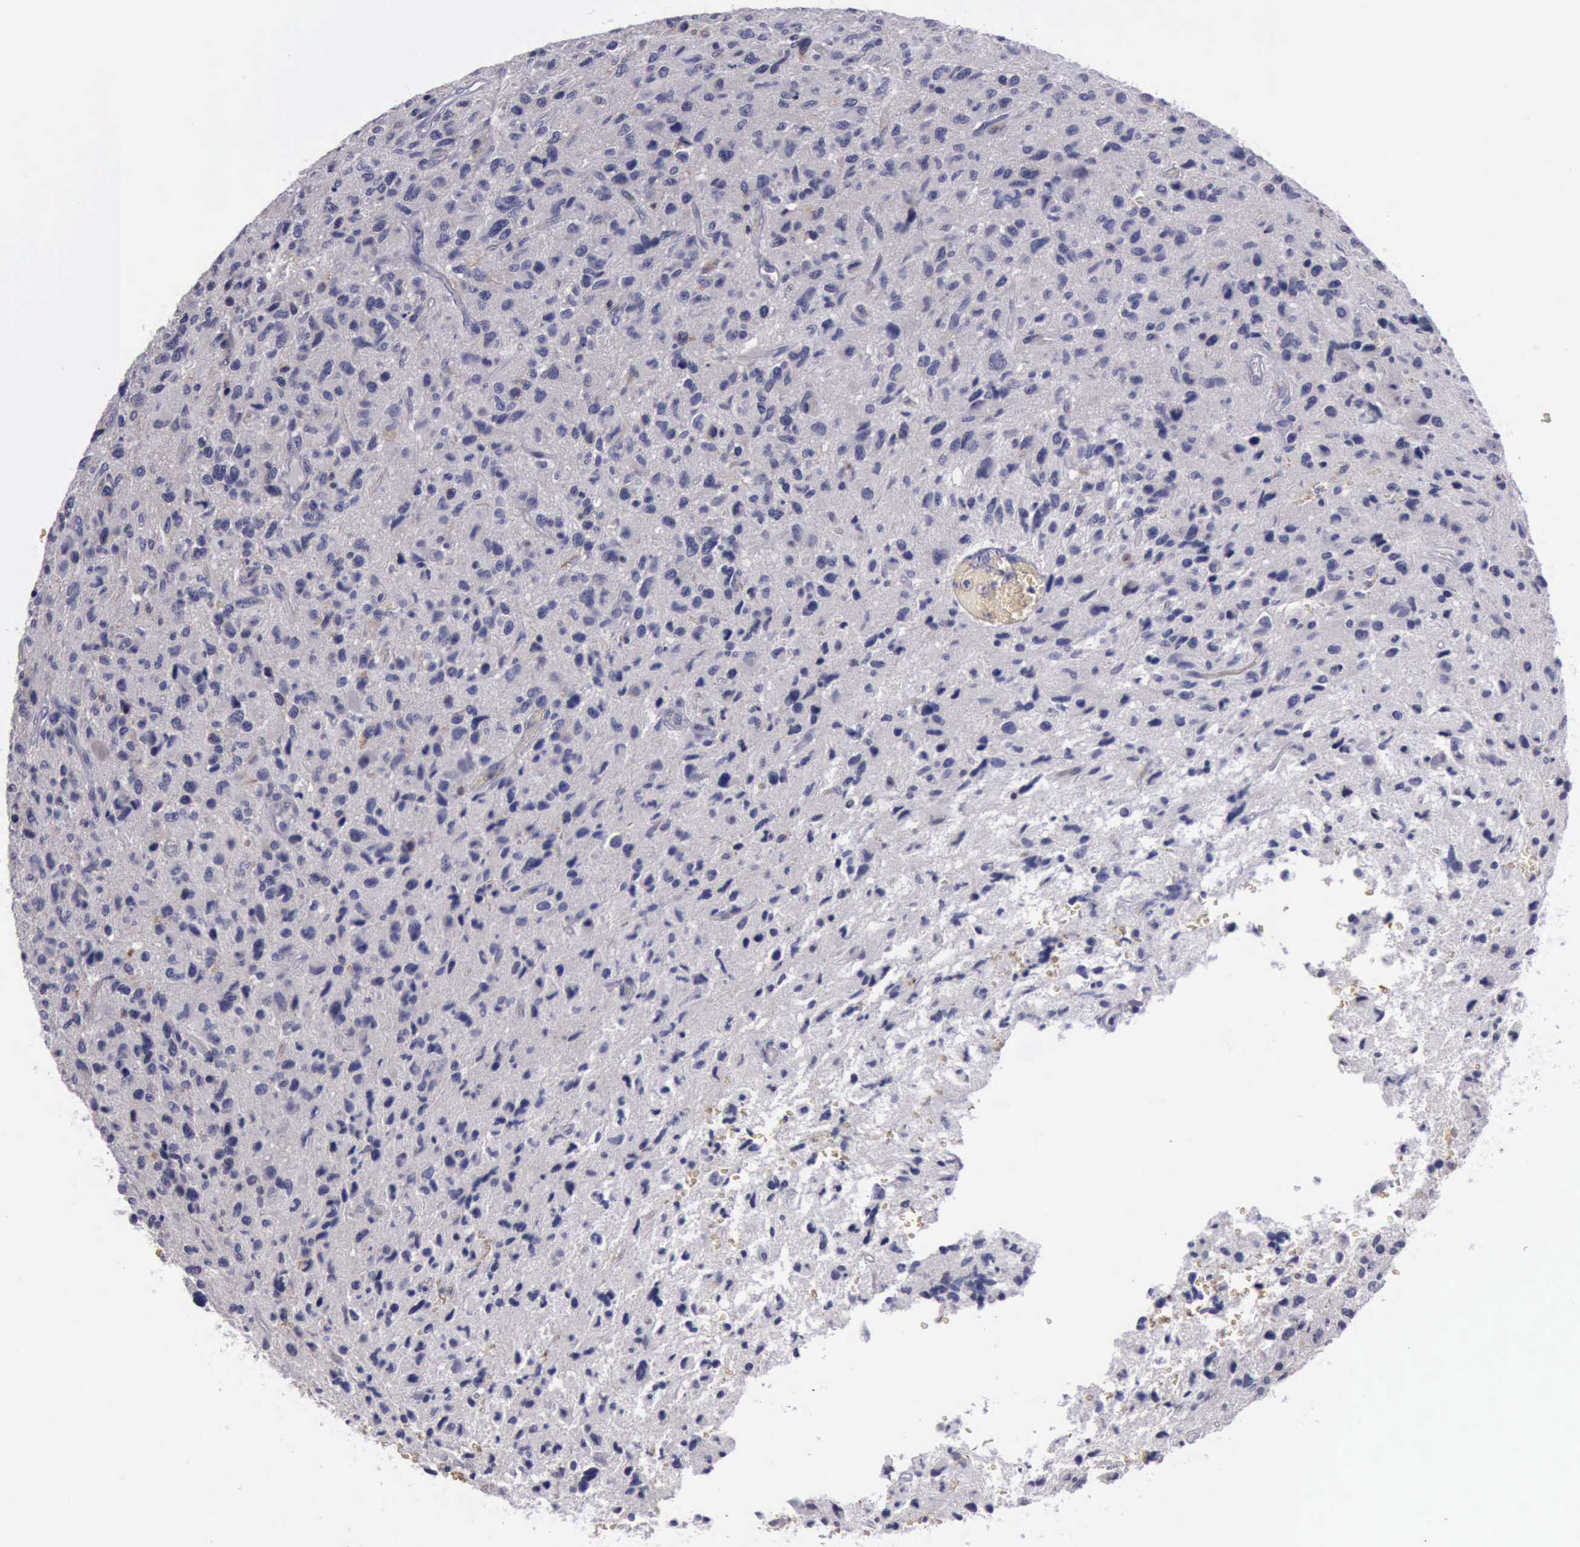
{"staining": {"intensity": "negative", "quantity": "none", "location": "none"}, "tissue": "glioma", "cell_type": "Tumor cells", "image_type": "cancer", "snomed": [{"axis": "morphology", "description": "Glioma, malignant, High grade"}, {"axis": "topography", "description": "Brain"}], "caption": "Tumor cells are negative for protein expression in human malignant glioma (high-grade).", "gene": "CEP128", "patient": {"sex": "female", "age": 60}}